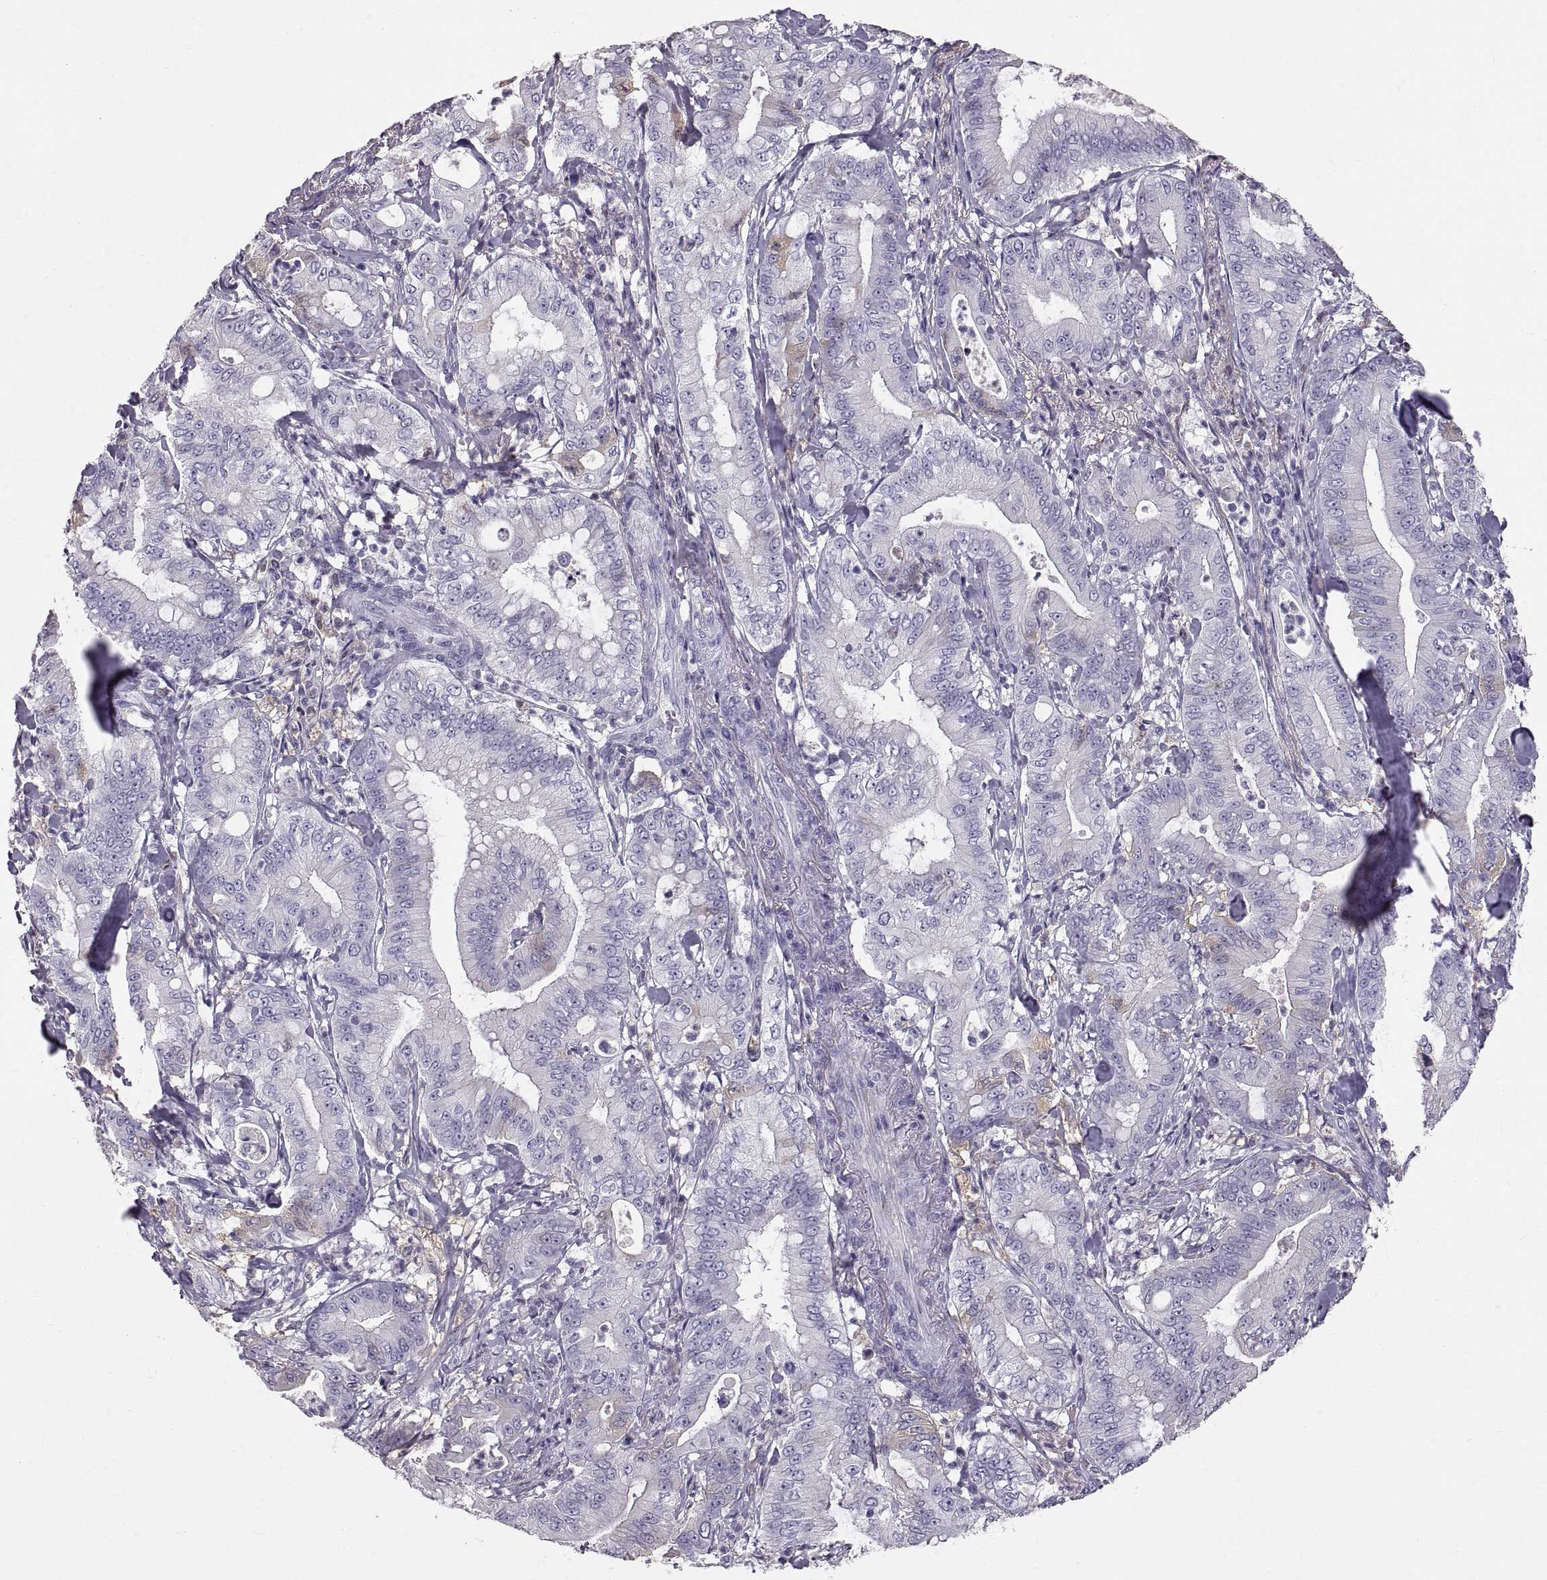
{"staining": {"intensity": "negative", "quantity": "none", "location": "none"}, "tissue": "pancreatic cancer", "cell_type": "Tumor cells", "image_type": "cancer", "snomed": [{"axis": "morphology", "description": "Adenocarcinoma, NOS"}, {"axis": "topography", "description": "Pancreas"}], "caption": "Tumor cells show no significant protein expression in adenocarcinoma (pancreatic). (Brightfield microscopy of DAB immunohistochemistry (IHC) at high magnification).", "gene": "ADAM32", "patient": {"sex": "male", "age": 71}}